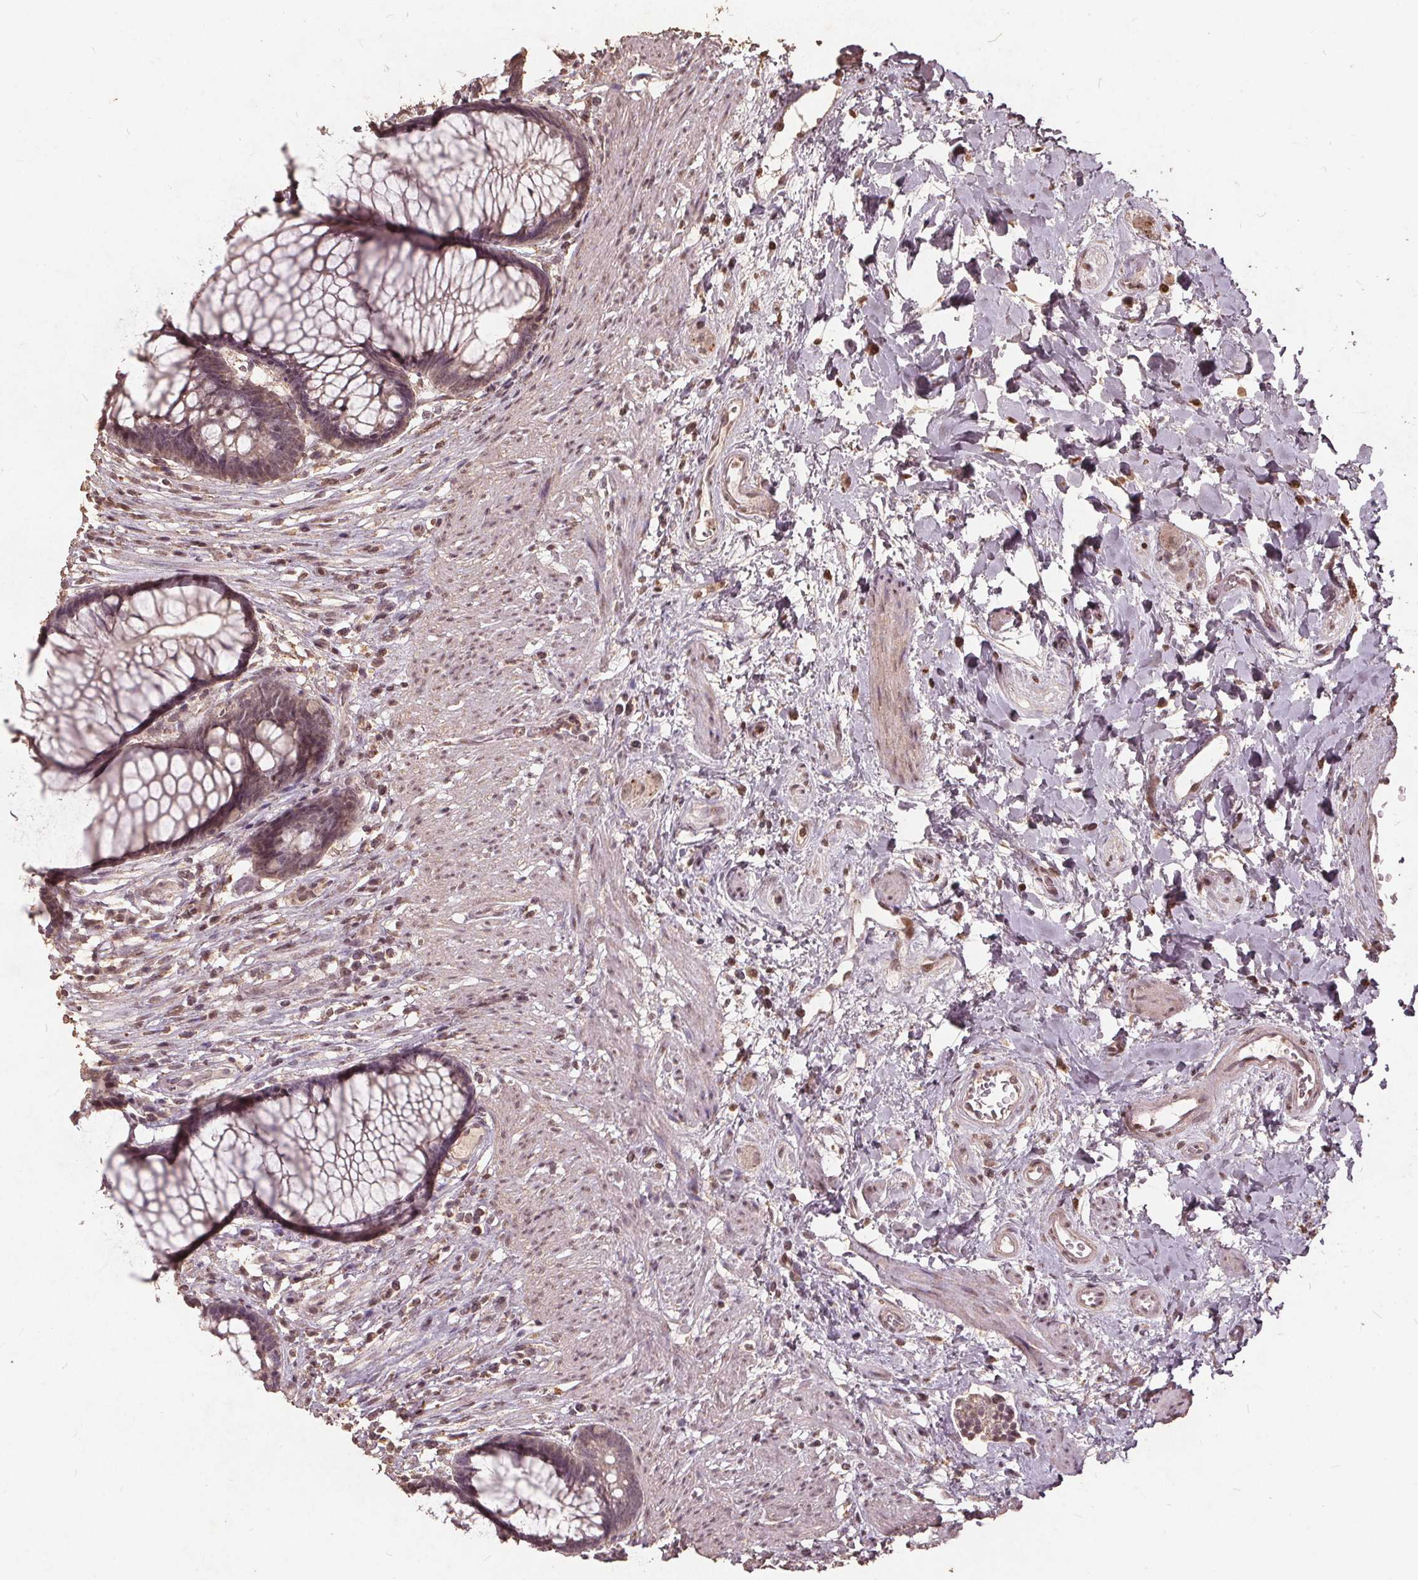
{"staining": {"intensity": "weak", "quantity": "25%-75%", "location": "nuclear"}, "tissue": "rectum", "cell_type": "Glandular cells", "image_type": "normal", "snomed": [{"axis": "morphology", "description": "Normal tissue, NOS"}, {"axis": "topography", "description": "Smooth muscle"}, {"axis": "topography", "description": "Rectum"}], "caption": "The image shows immunohistochemical staining of unremarkable rectum. There is weak nuclear staining is present in approximately 25%-75% of glandular cells.", "gene": "DSG3", "patient": {"sex": "male", "age": 53}}